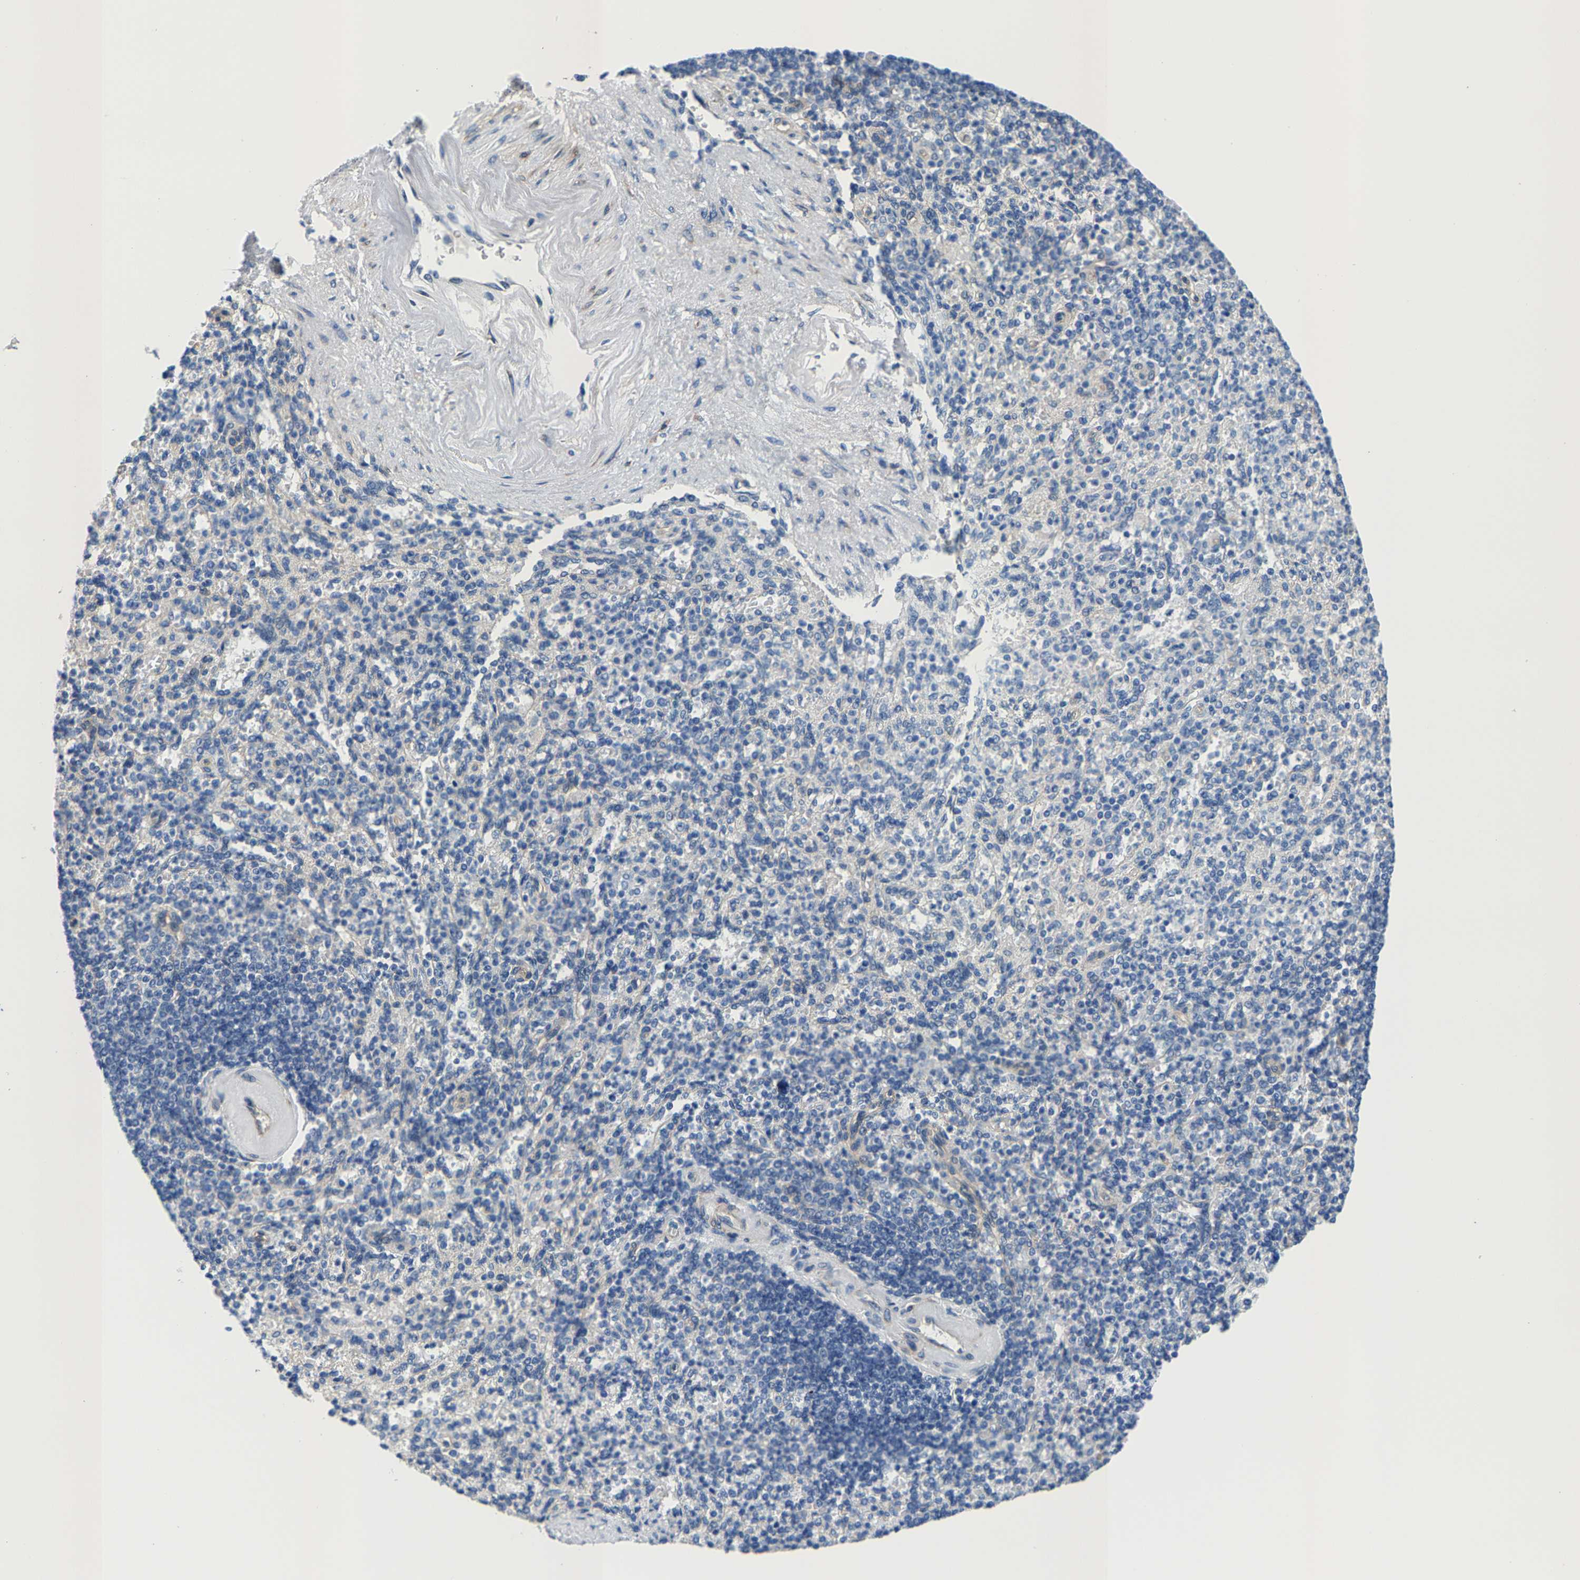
{"staining": {"intensity": "negative", "quantity": "none", "location": "none"}, "tissue": "spleen", "cell_type": "Cells in red pulp", "image_type": "normal", "snomed": [{"axis": "morphology", "description": "Normal tissue, NOS"}, {"axis": "topography", "description": "Spleen"}], "caption": "Immunohistochemistry (IHC) photomicrograph of unremarkable spleen: spleen stained with DAB demonstrates no significant protein staining in cells in red pulp.", "gene": "DSCAM", "patient": {"sex": "female", "age": 74}}